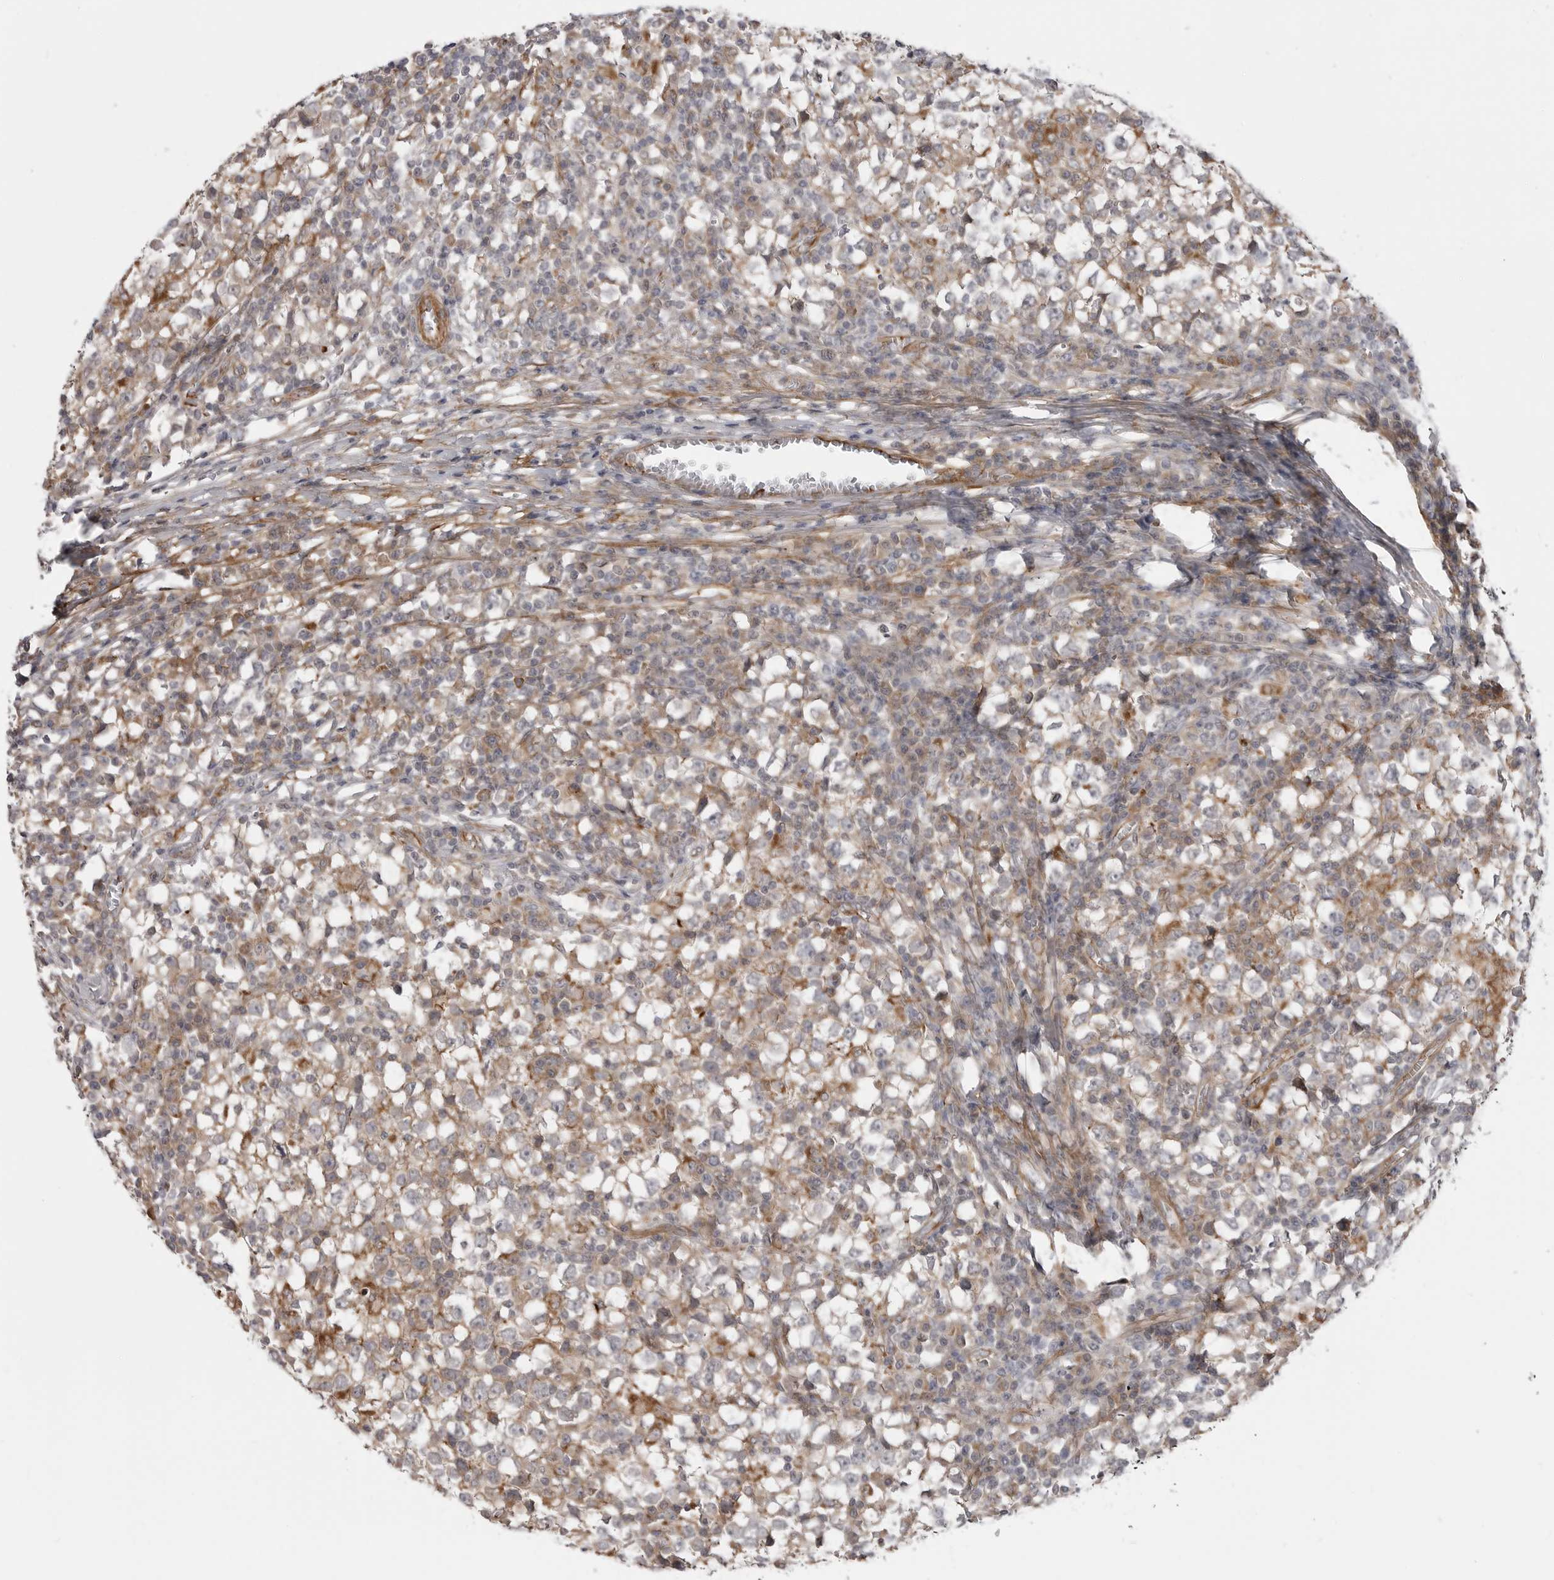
{"staining": {"intensity": "weak", "quantity": "<25%", "location": "cytoplasmic/membranous"}, "tissue": "testis cancer", "cell_type": "Tumor cells", "image_type": "cancer", "snomed": [{"axis": "morphology", "description": "Seminoma, NOS"}, {"axis": "topography", "description": "Testis"}], "caption": "This is an IHC histopathology image of human testis seminoma. There is no expression in tumor cells.", "gene": "SCP2", "patient": {"sex": "male", "age": 65}}